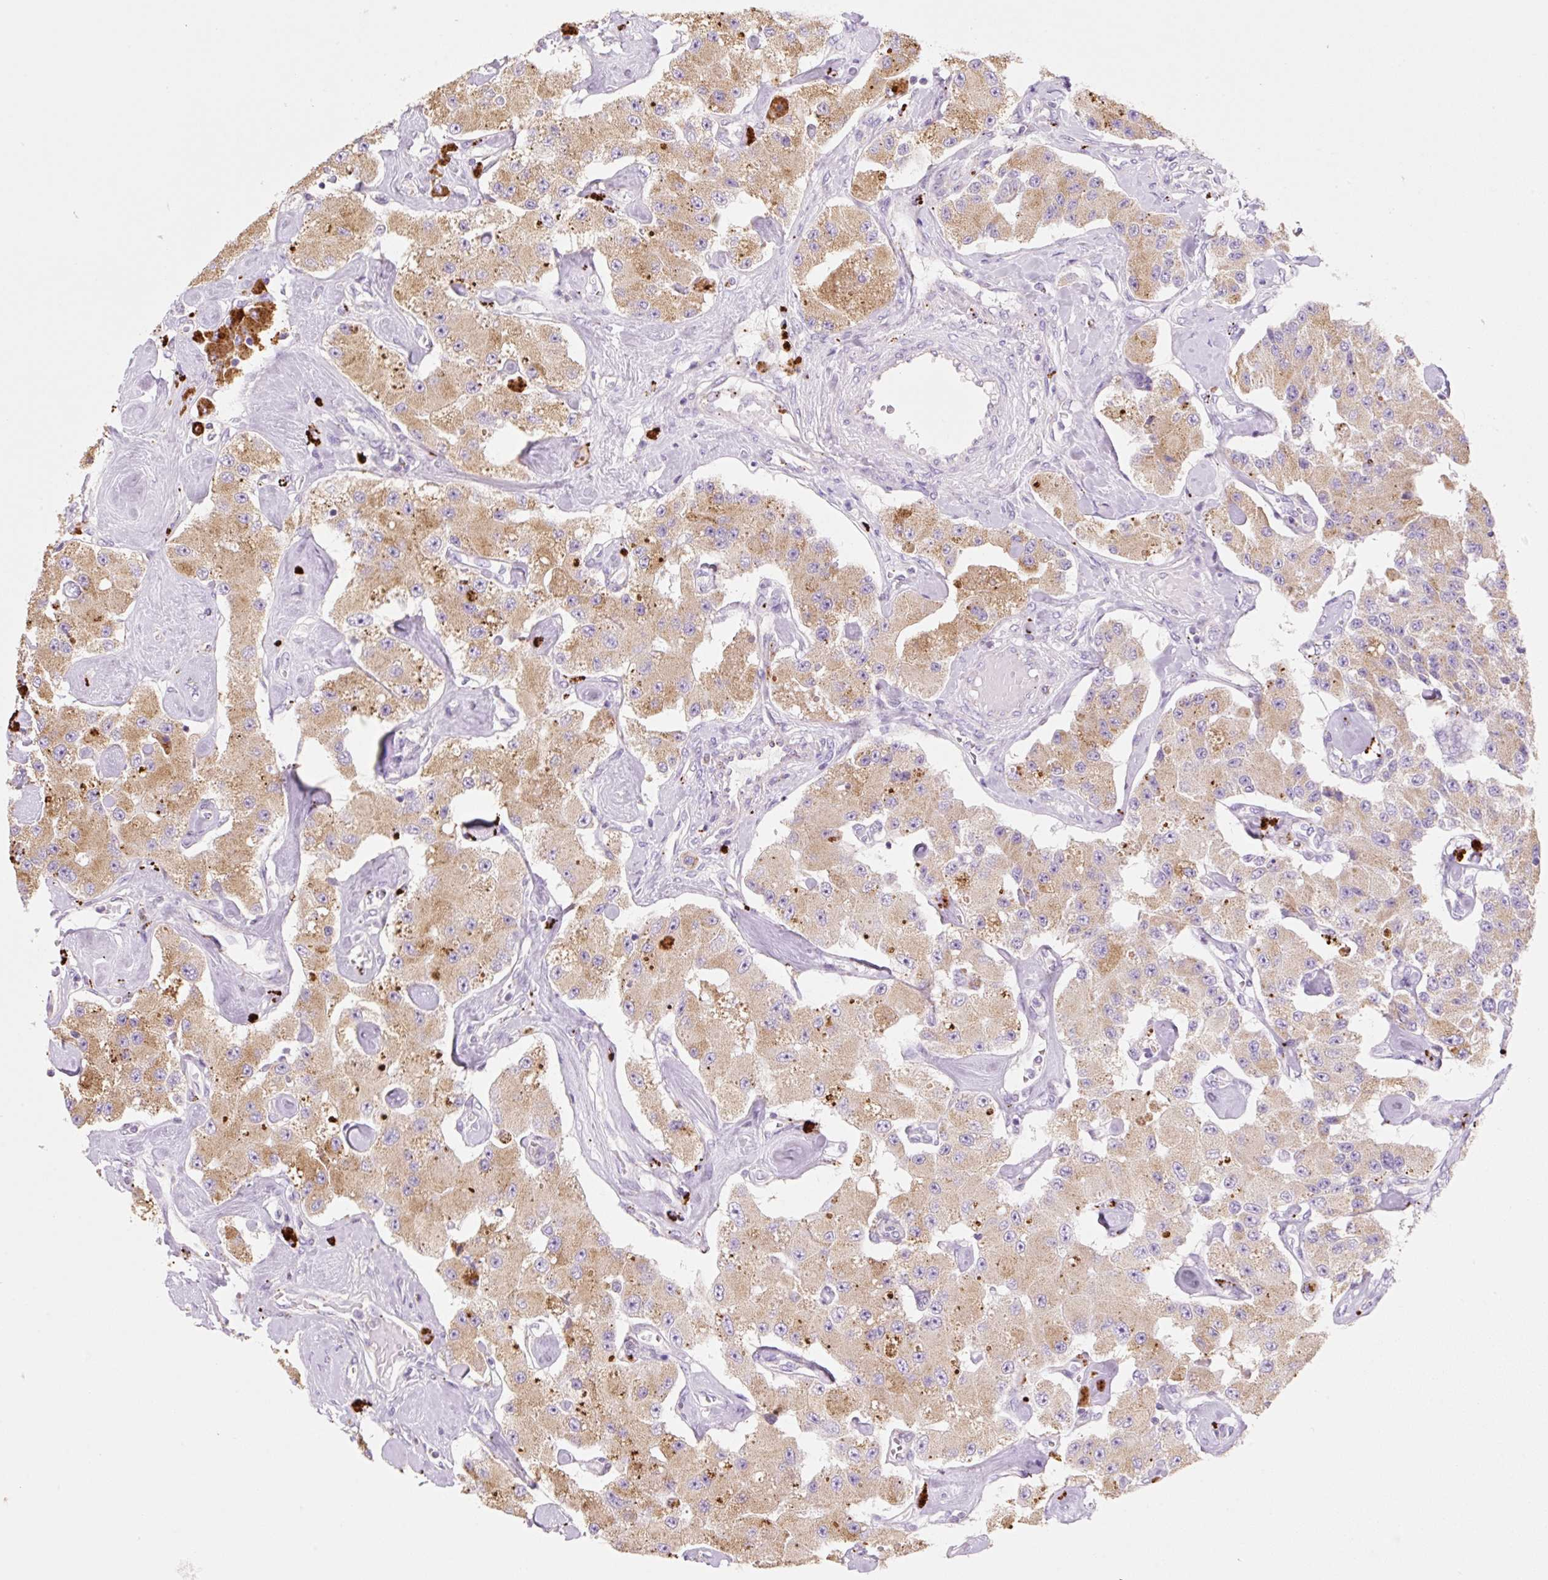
{"staining": {"intensity": "moderate", "quantity": ">75%", "location": "cytoplasmic/membranous"}, "tissue": "carcinoid", "cell_type": "Tumor cells", "image_type": "cancer", "snomed": [{"axis": "morphology", "description": "Carcinoid, malignant, NOS"}, {"axis": "topography", "description": "Pancreas"}], "caption": "There is medium levels of moderate cytoplasmic/membranous positivity in tumor cells of carcinoid, as demonstrated by immunohistochemical staining (brown color).", "gene": "CLEC3A", "patient": {"sex": "male", "age": 41}}